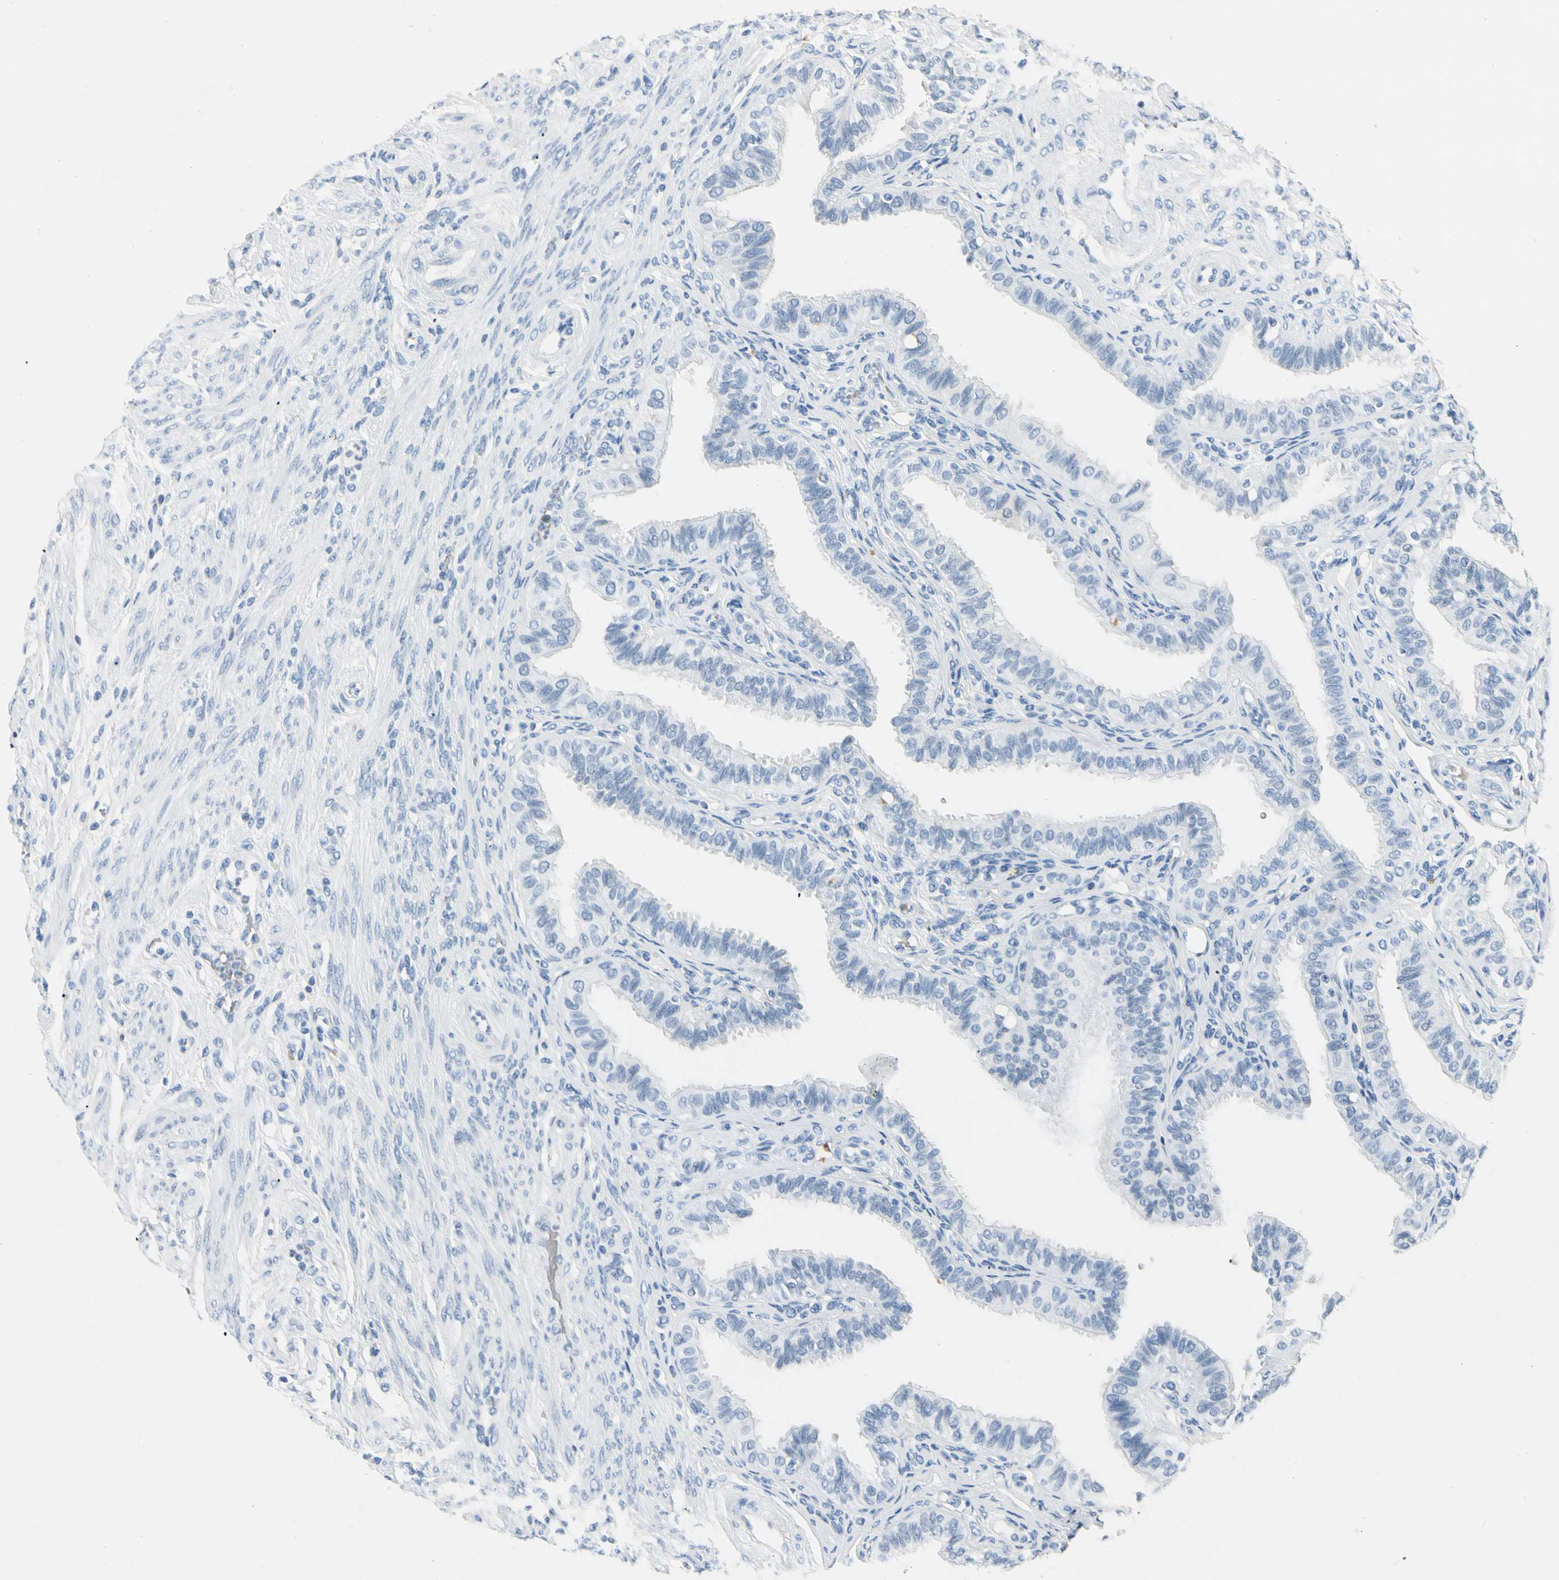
{"staining": {"intensity": "negative", "quantity": "none", "location": "none"}, "tissue": "fallopian tube", "cell_type": "Glandular cells", "image_type": "normal", "snomed": [{"axis": "morphology", "description": "Normal tissue, NOS"}, {"axis": "topography", "description": "Fallopian tube"}], "caption": "This image is of unremarkable fallopian tube stained with immunohistochemistry (IHC) to label a protein in brown with the nuclei are counter-stained blue. There is no positivity in glandular cells. (DAB (3,3'-diaminobenzidine) immunohistochemistry with hematoxylin counter stain).", "gene": "CA1", "patient": {"sex": "female", "age": 42}}